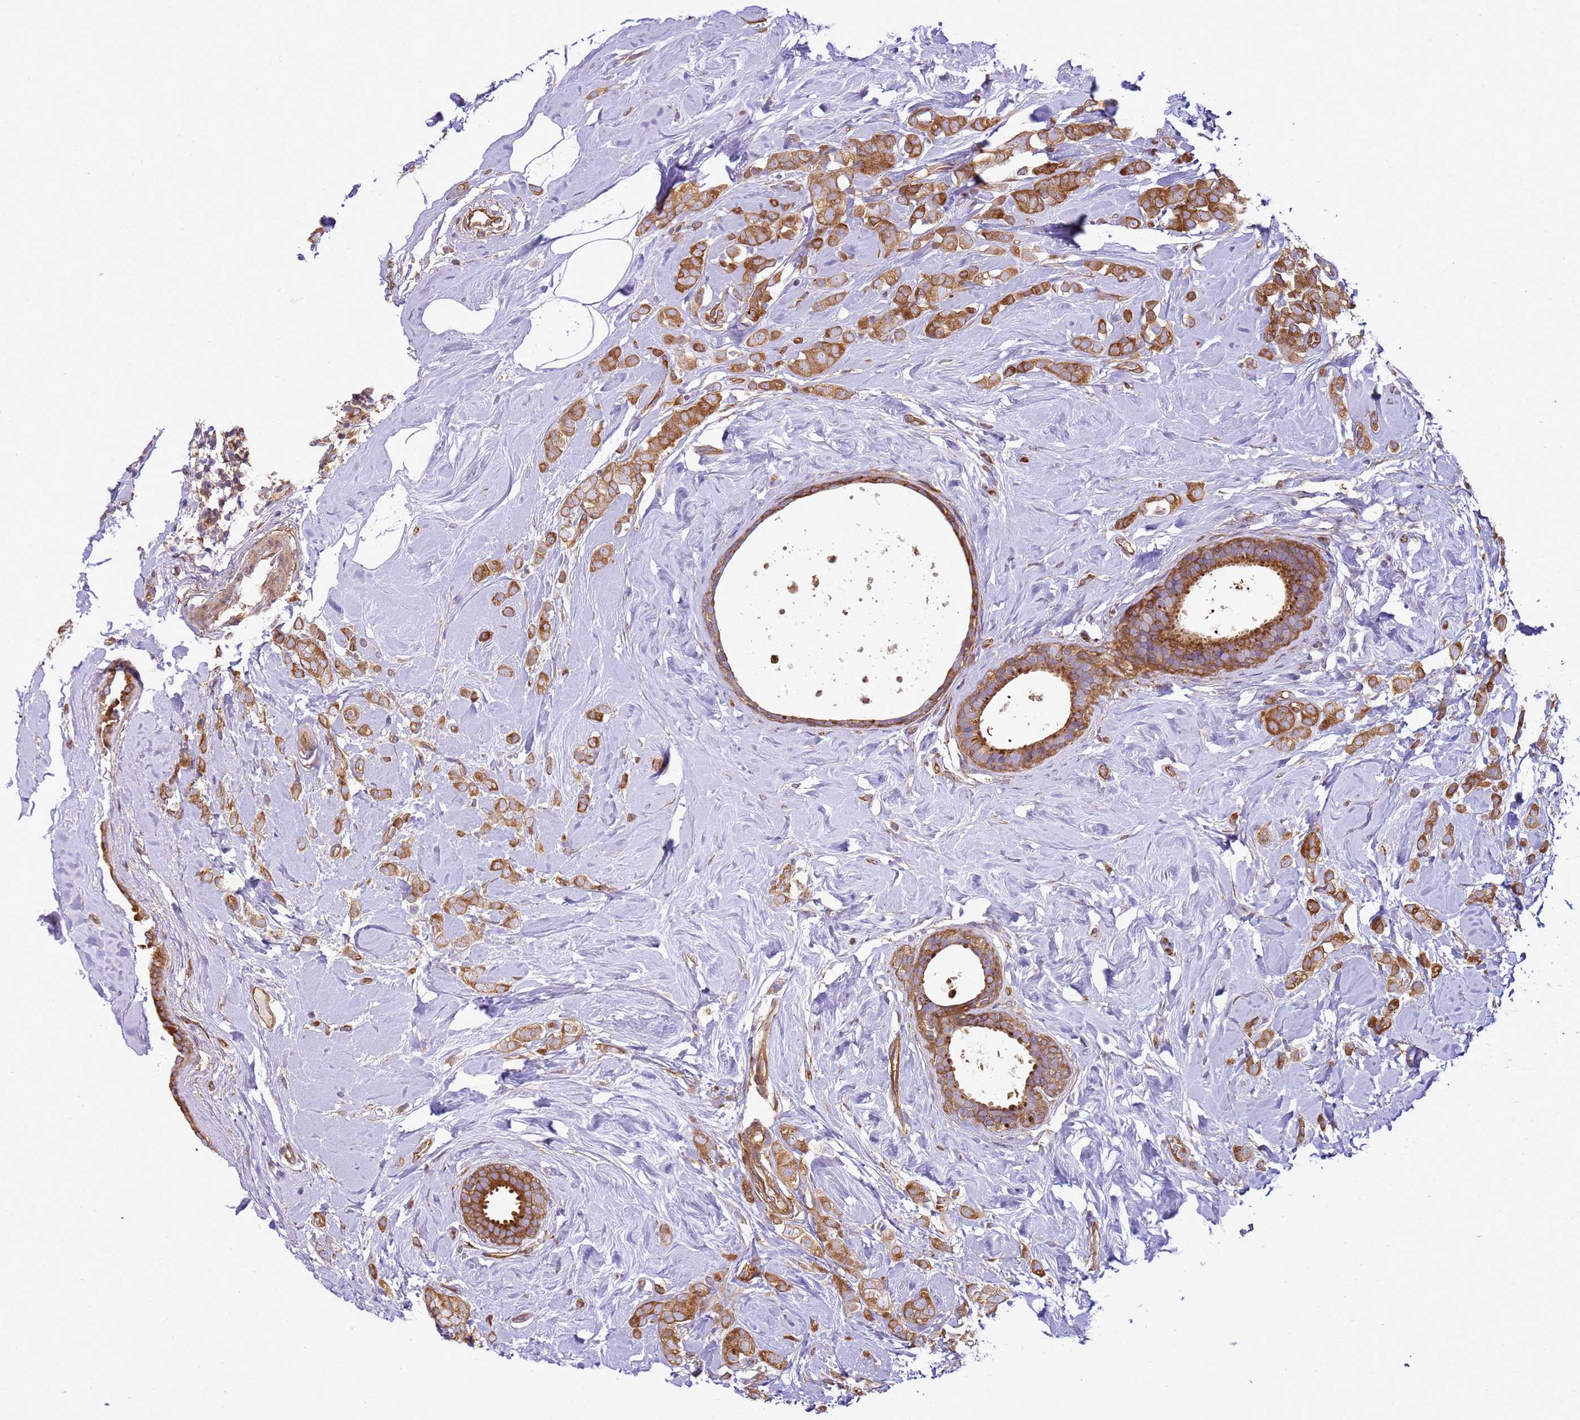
{"staining": {"intensity": "strong", "quantity": ">75%", "location": "cytoplasmic/membranous"}, "tissue": "breast cancer", "cell_type": "Tumor cells", "image_type": "cancer", "snomed": [{"axis": "morphology", "description": "Lobular carcinoma"}, {"axis": "topography", "description": "Breast"}], "caption": "Lobular carcinoma (breast) tissue reveals strong cytoplasmic/membranous staining in approximately >75% of tumor cells (brown staining indicates protein expression, while blue staining denotes nuclei).", "gene": "SNX21", "patient": {"sex": "female", "age": 47}}